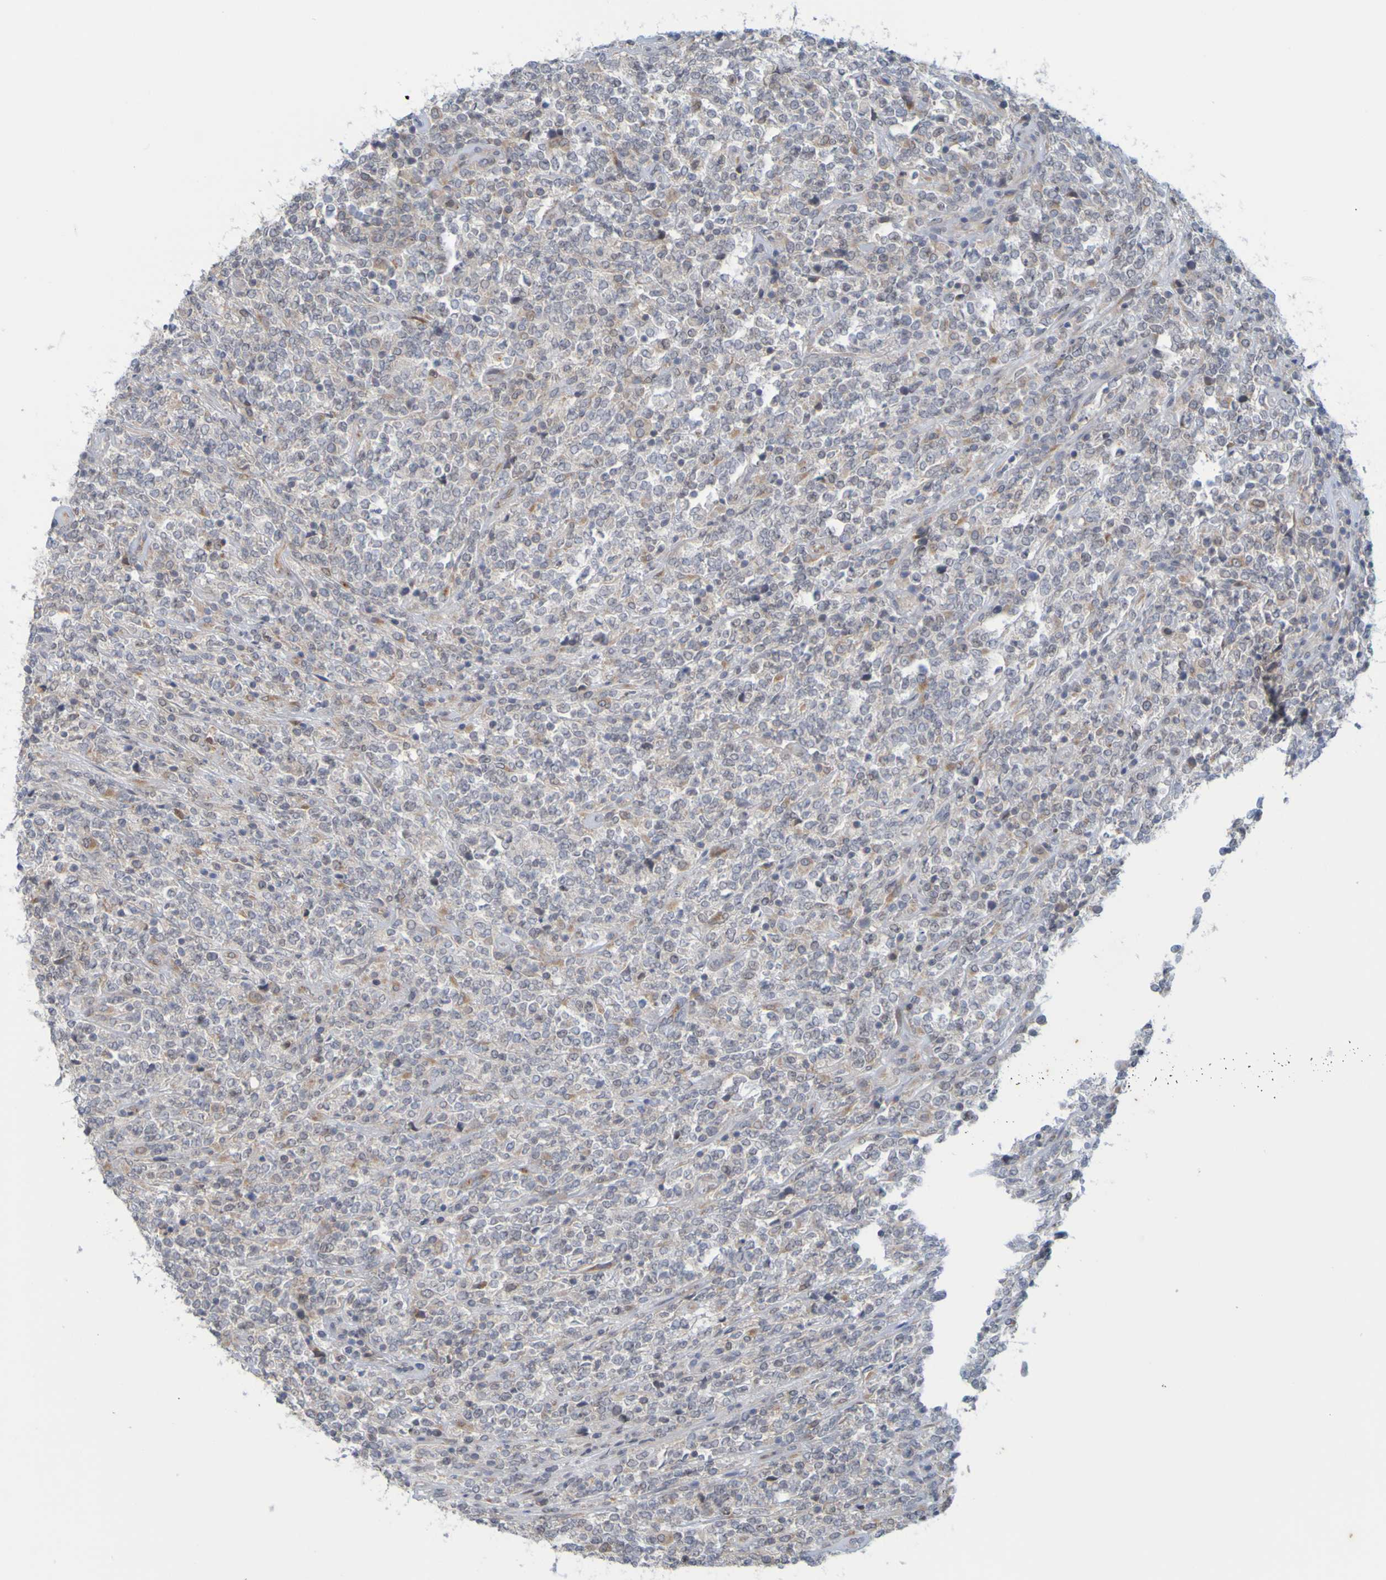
{"staining": {"intensity": "moderate", "quantity": "25%-75%", "location": "cytoplasmic/membranous"}, "tissue": "lymphoma", "cell_type": "Tumor cells", "image_type": "cancer", "snomed": [{"axis": "morphology", "description": "Malignant lymphoma, non-Hodgkin's type, High grade"}, {"axis": "topography", "description": "Soft tissue"}], "caption": "Immunohistochemical staining of human high-grade malignant lymphoma, non-Hodgkin's type exhibits medium levels of moderate cytoplasmic/membranous protein staining in approximately 25%-75% of tumor cells.", "gene": "MOGS", "patient": {"sex": "male", "age": 18}}